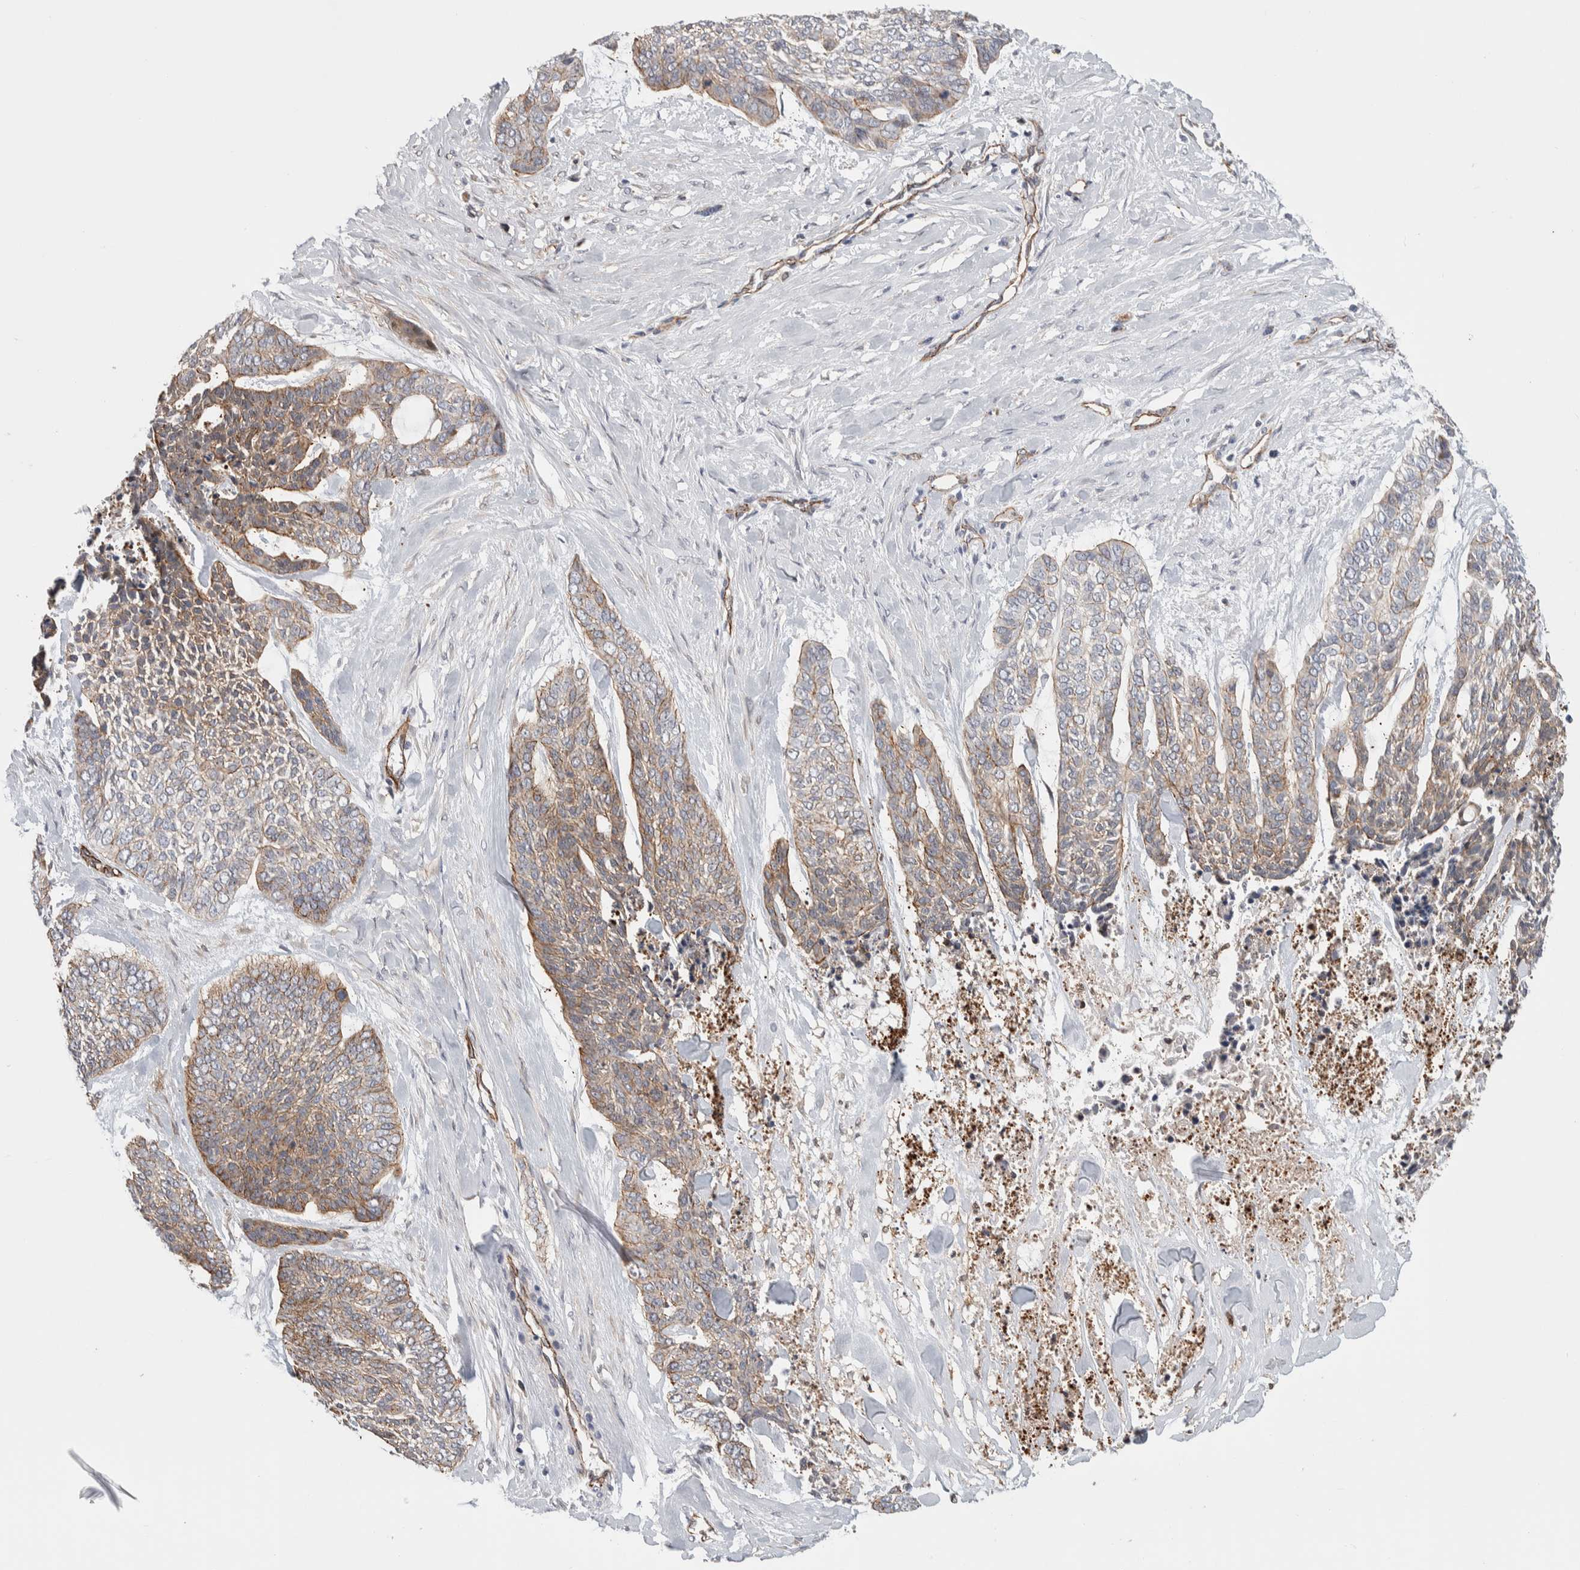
{"staining": {"intensity": "moderate", "quantity": ">75%", "location": "cytoplasmic/membranous"}, "tissue": "skin cancer", "cell_type": "Tumor cells", "image_type": "cancer", "snomed": [{"axis": "morphology", "description": "Basal cell carcinoma"}, {"axis": "topography", "description": "Skin"}], "caption": "A micrograph of human basal cell carcinoma (skin) stained for a protein shows moderate cytoplasmic/membranous brown staining in tumor cells. Using DAB (3,3'-diaminobenzidine) (brown) and hematoxylin (blue) stains, captured at high magnification using brightfield microscopy.", "gene": "ZNF862", "patient": {"sex": "female", "age": 64}}